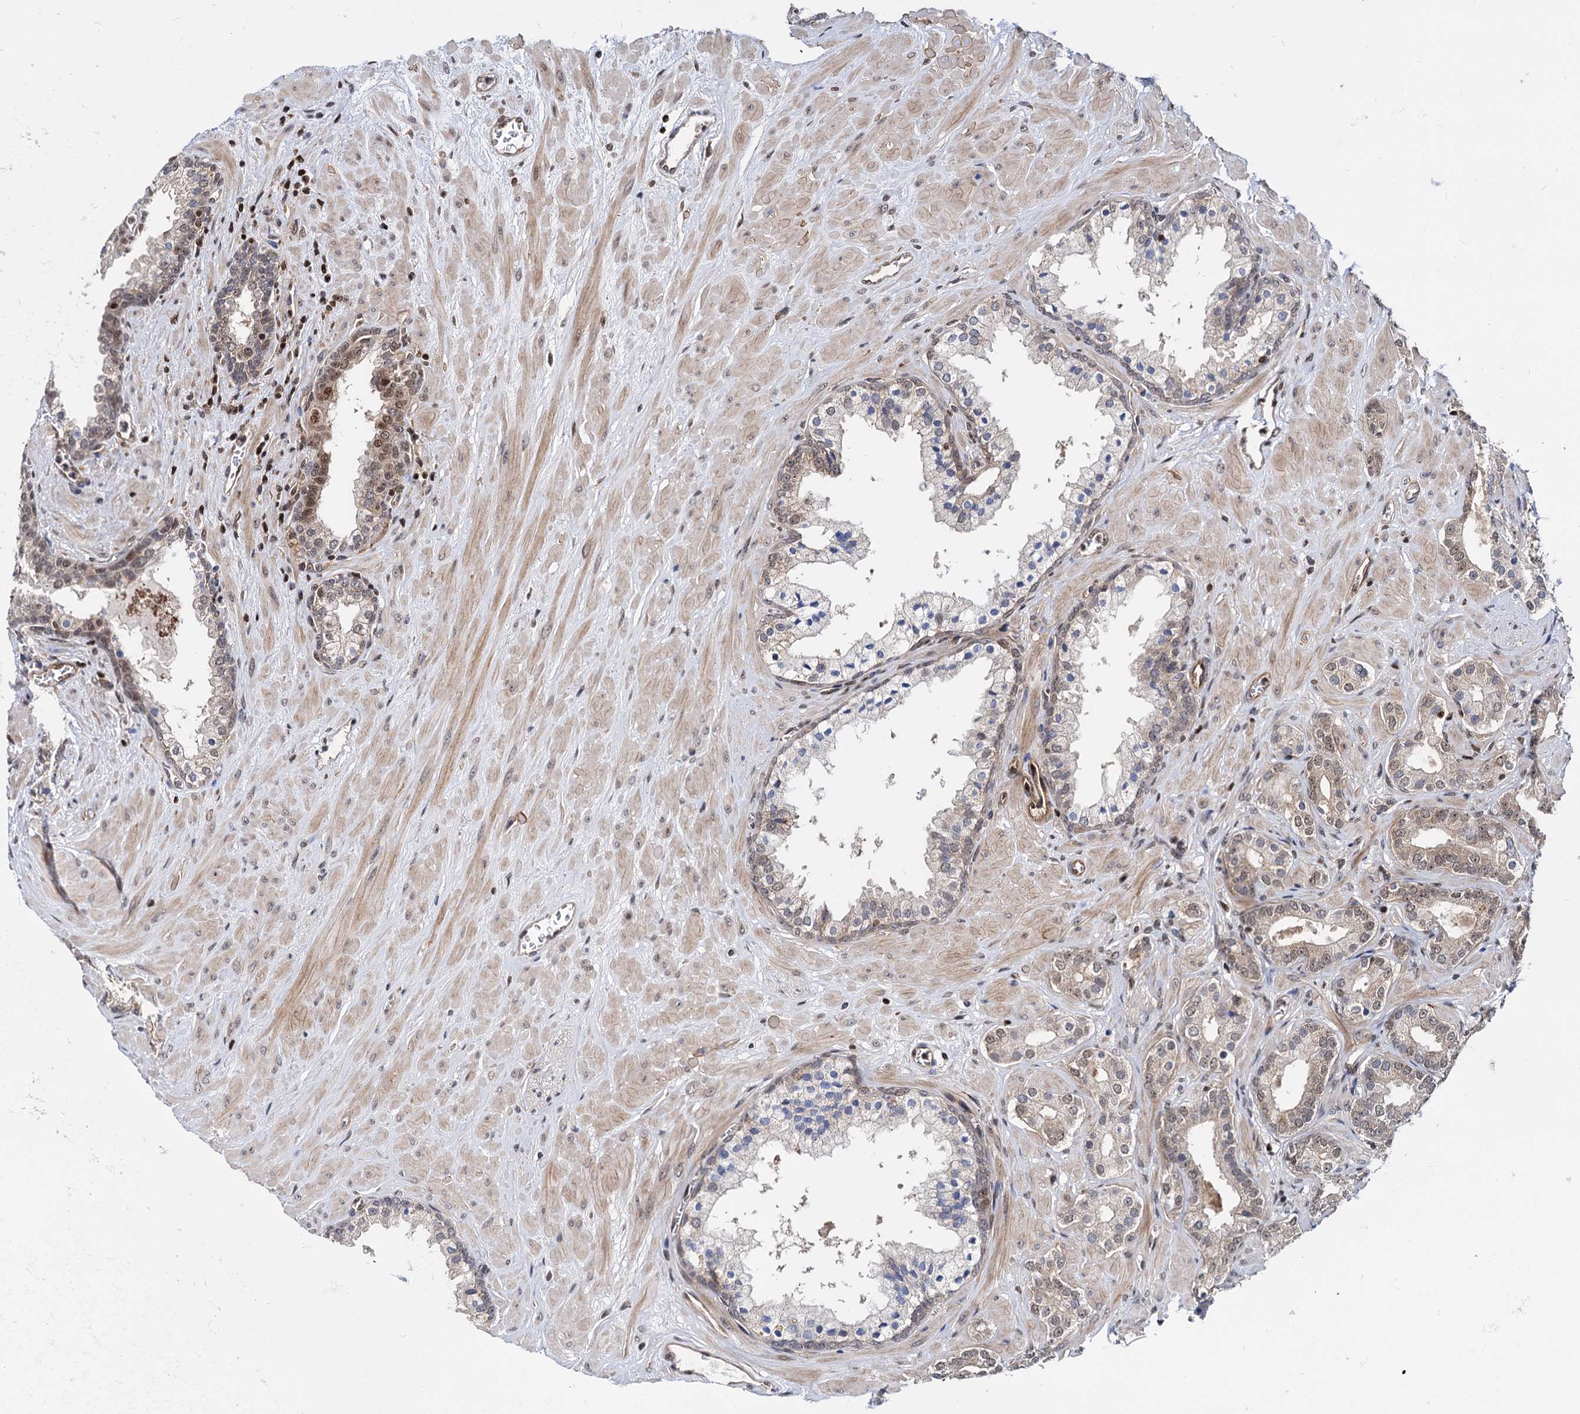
{"staining": {"intensity": "moderate", "quantity": ">75%", "location": "nuclear"}, "tissue": "prostate cancer", "cell_type": "Tumor cells", "image_type": "cancer", "snomed": [{"axis": "morphology", "description": "Adenocarcinoma, High grade"}, {"axis": "topography", "description": "Prostate"}], "caption": "A micrograph of prostate adenocarcinoma (high-grade) stained for a protein displays moderate nuclear brown staining in tumor cells.", "gene": "UBLCP1", "patient": {"sex": "male", "age": 64}}